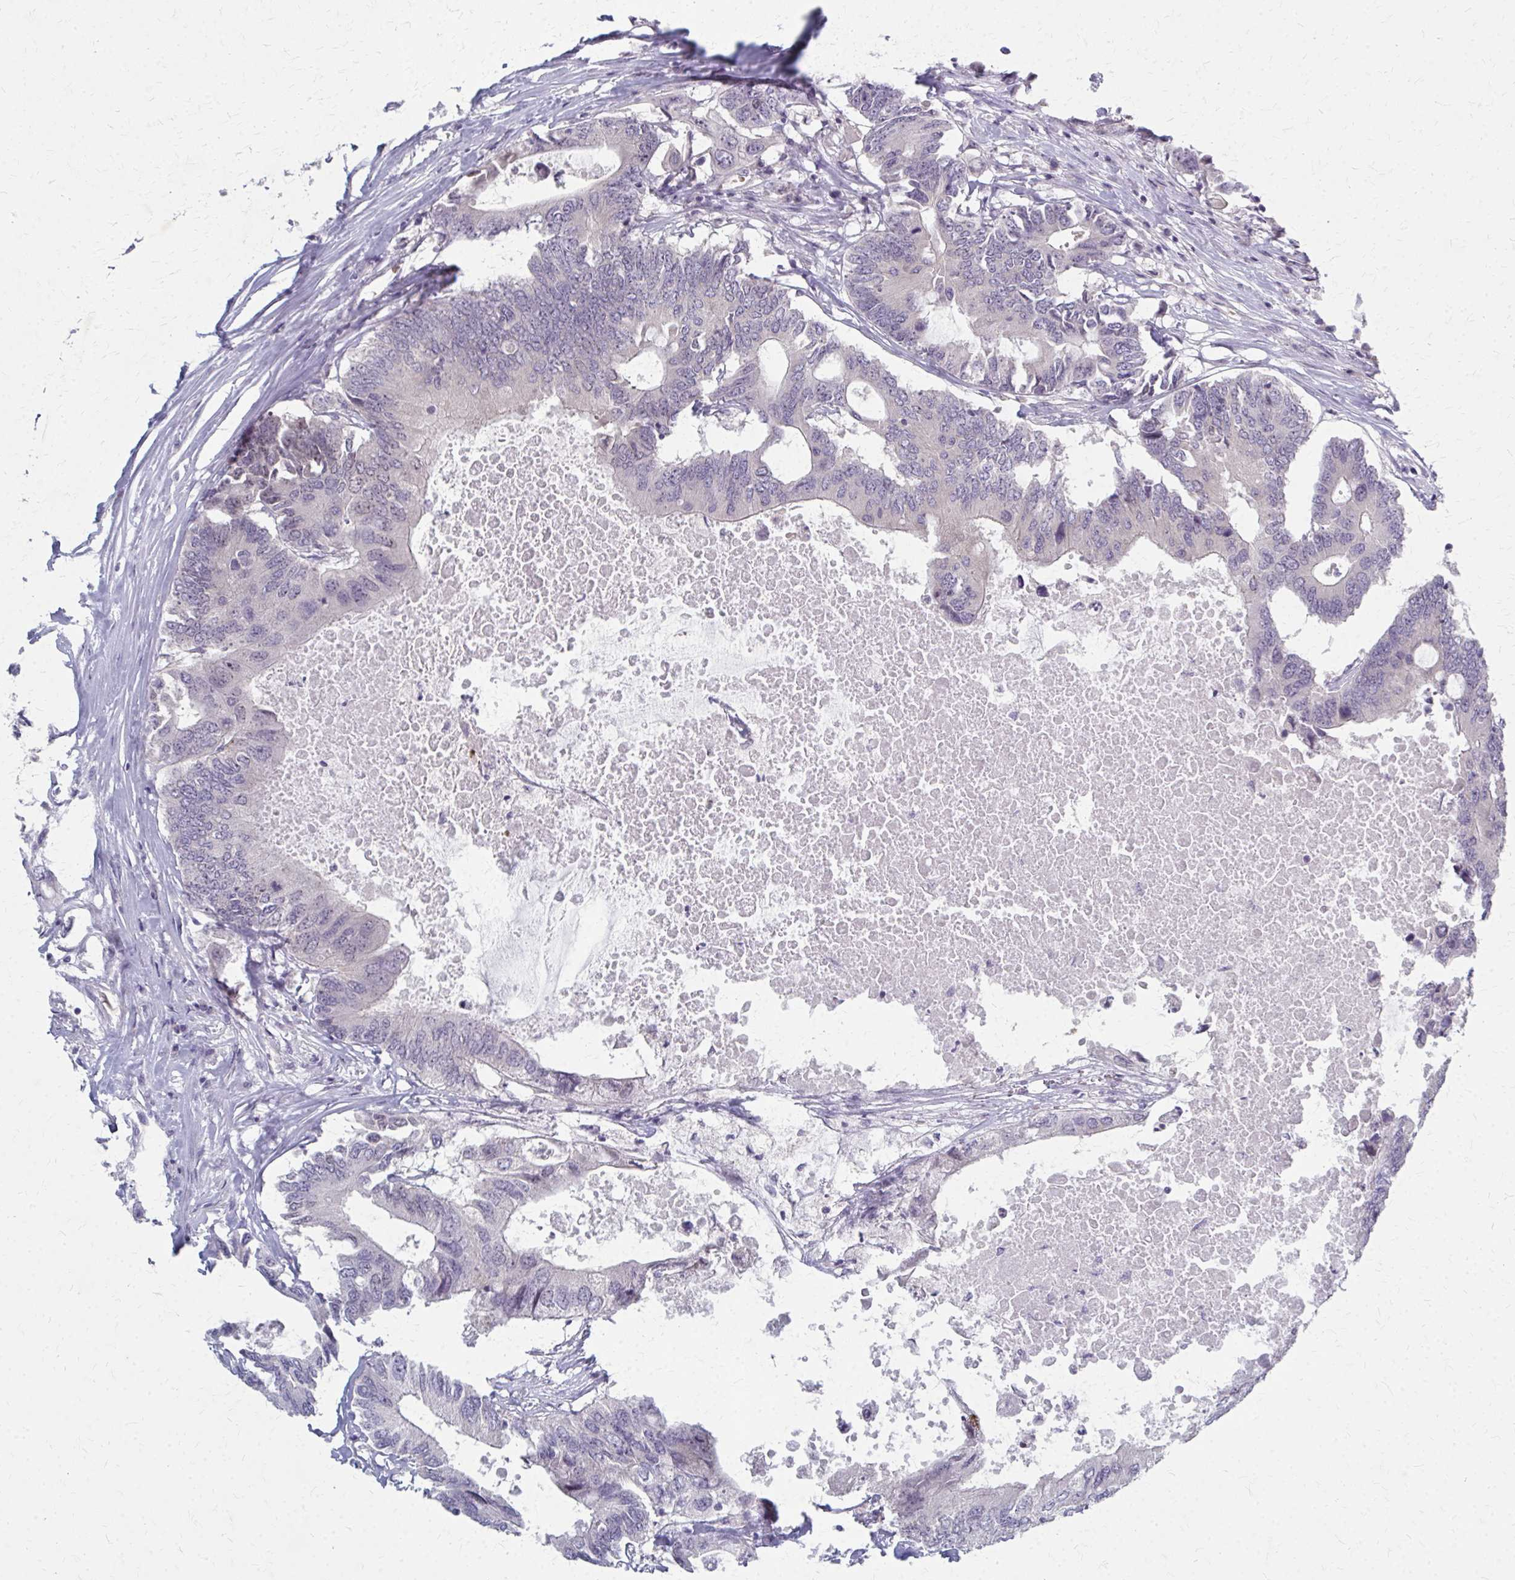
{"staining": {"intensity": "negative", "quantity": "none", "location": "none"}, "tissue": "colorectal cancer", "cell_type": "Tumor cells", "image_type": "cancer", "snomed": [{"axis": "morphology", "description": "Adenocarcinoma, NOS"}, {"axis": "topography", "description": "Colon"}], "caption": "Tumor cells show no significant positivity in adenocarcinoma (colorectal).", "gene": "NUDT16", "patient": {"sex": "male", "age": 71}}